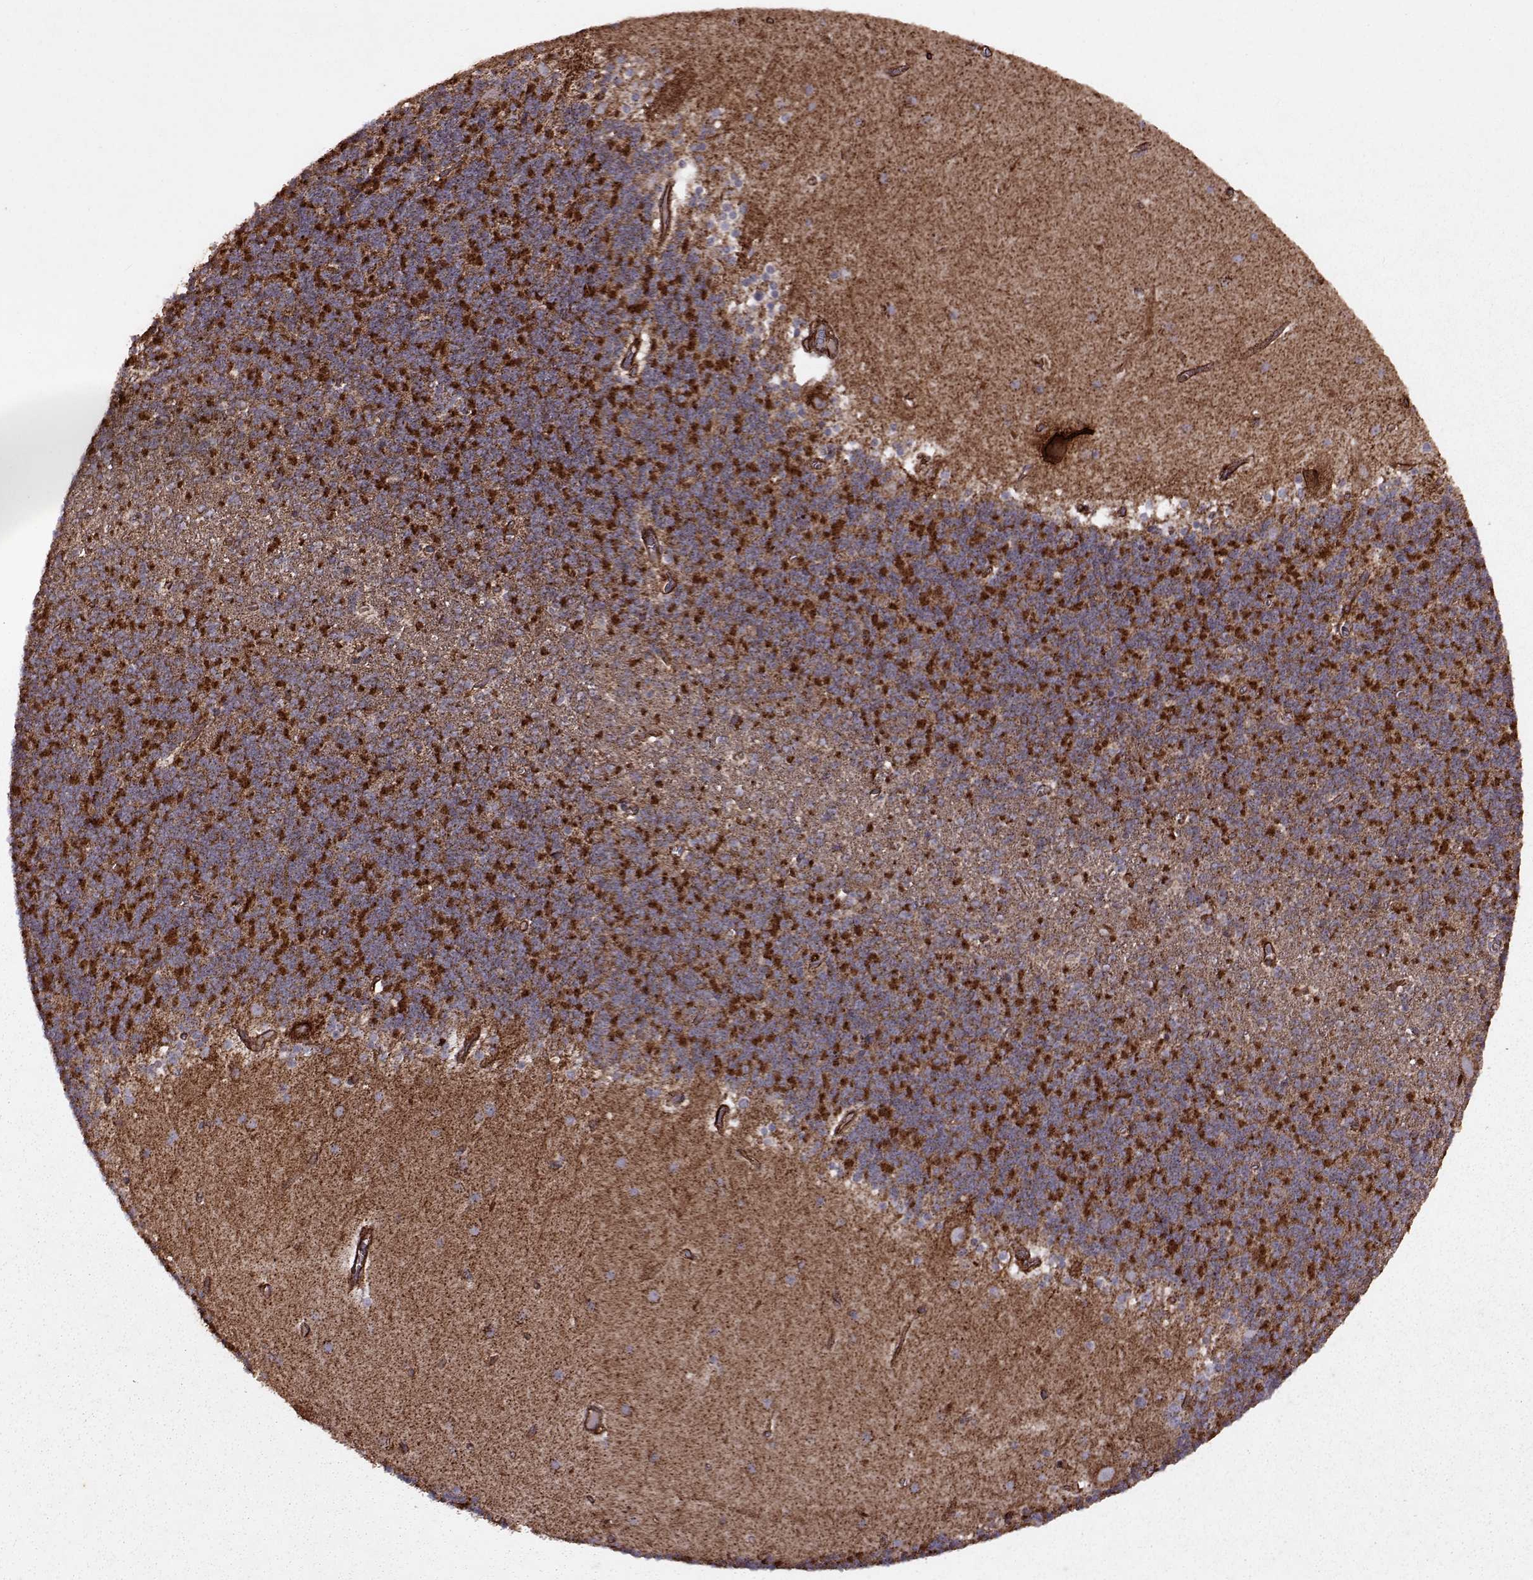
{"staining": {"intensity": "moderate", "quantity": "<25%", "location": "cytoplasmic/membranous"}, "tissue": "cerebellum", "cell_type": "Cells in granular layer", "image_type": "normal", "snomed": [{"axis": "morphology", "description": "Normal tissue, NOS"}, {"axis": "topography", "description": "Cerebellum"}], "caption": "Immunohistochemistry staining of unremarkable cerebellum, which shows low levels of moderate cytoplasmic/membranous expression in approximately <25% of cells in granular layer indicating moderate cytoplasmic/membranous protein expression. The staining was performed using DAB (3,3'-diaminobenzidine) (brown) for protein detection and nuclei were counterstained in hematoxylin (blue).", "gene": "ENSG00000285130", "patient": {"sex": "male", "age": 70}}